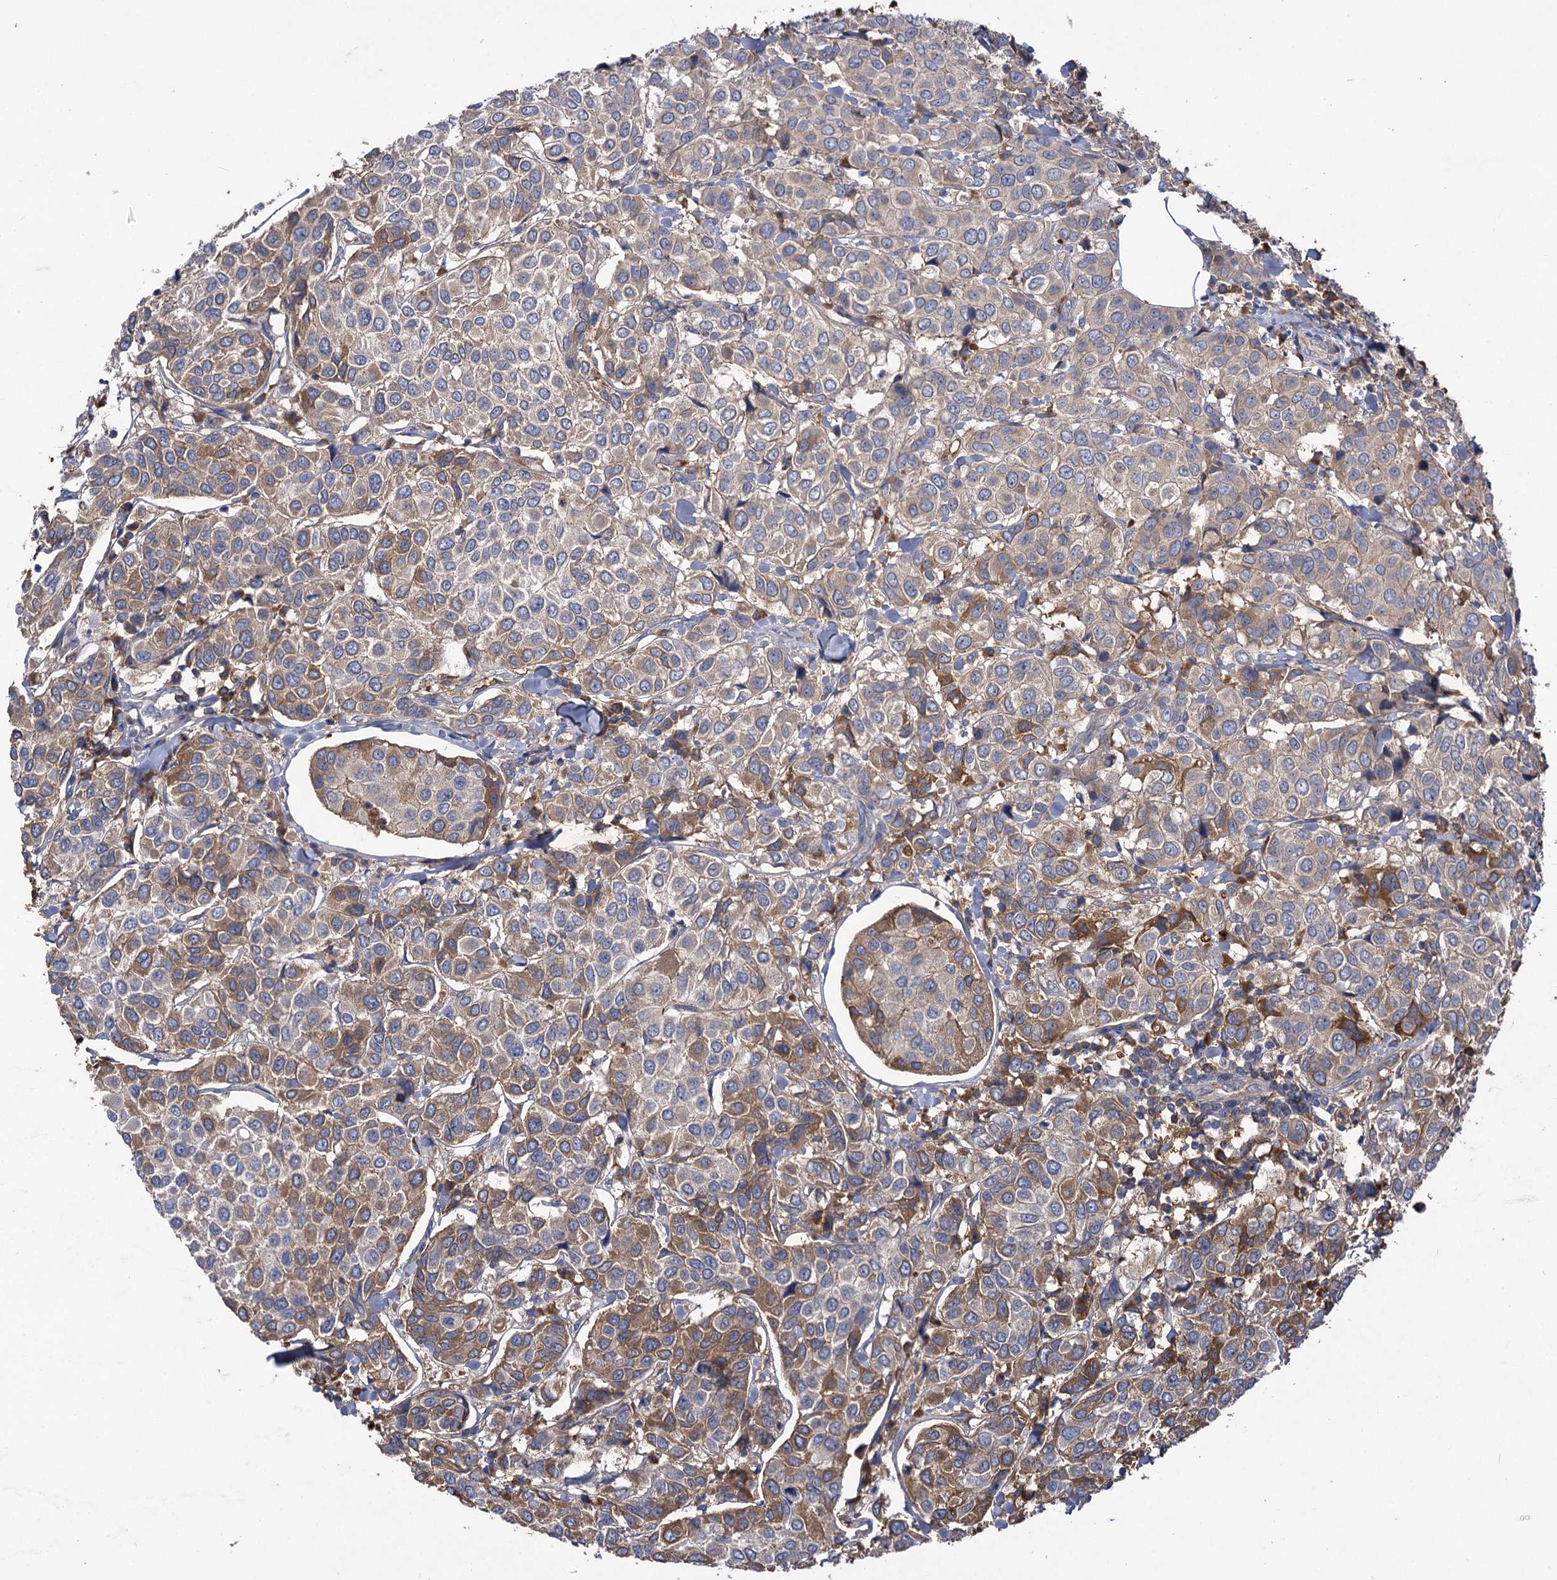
{"staining": {"intensity": "moderate", "quantity": "25%-75%", "location": "cytoplasmic/membranous"}, "tissue": "breast cancer", "cell_type": "Tumor cells", "image_type": "cancer", "snomed": [{"axis": "morphology", "description": "Duct carcinoma"}, {"axis": "topography", "description": "Breast"}], "caption": "High-magnification brightfield microscopy of breast infiltrating ductal carcinoma stained with DAB (3,3'-diaminobenzidine) (brown) and counterstained with hematoxylin (blue). tumor cells exhibit moderate cytoplasmic/membranous expression is identified in about25%-75% of cells.", "gene": "USP50", "patient": {"sex": "female", "age": 55}}